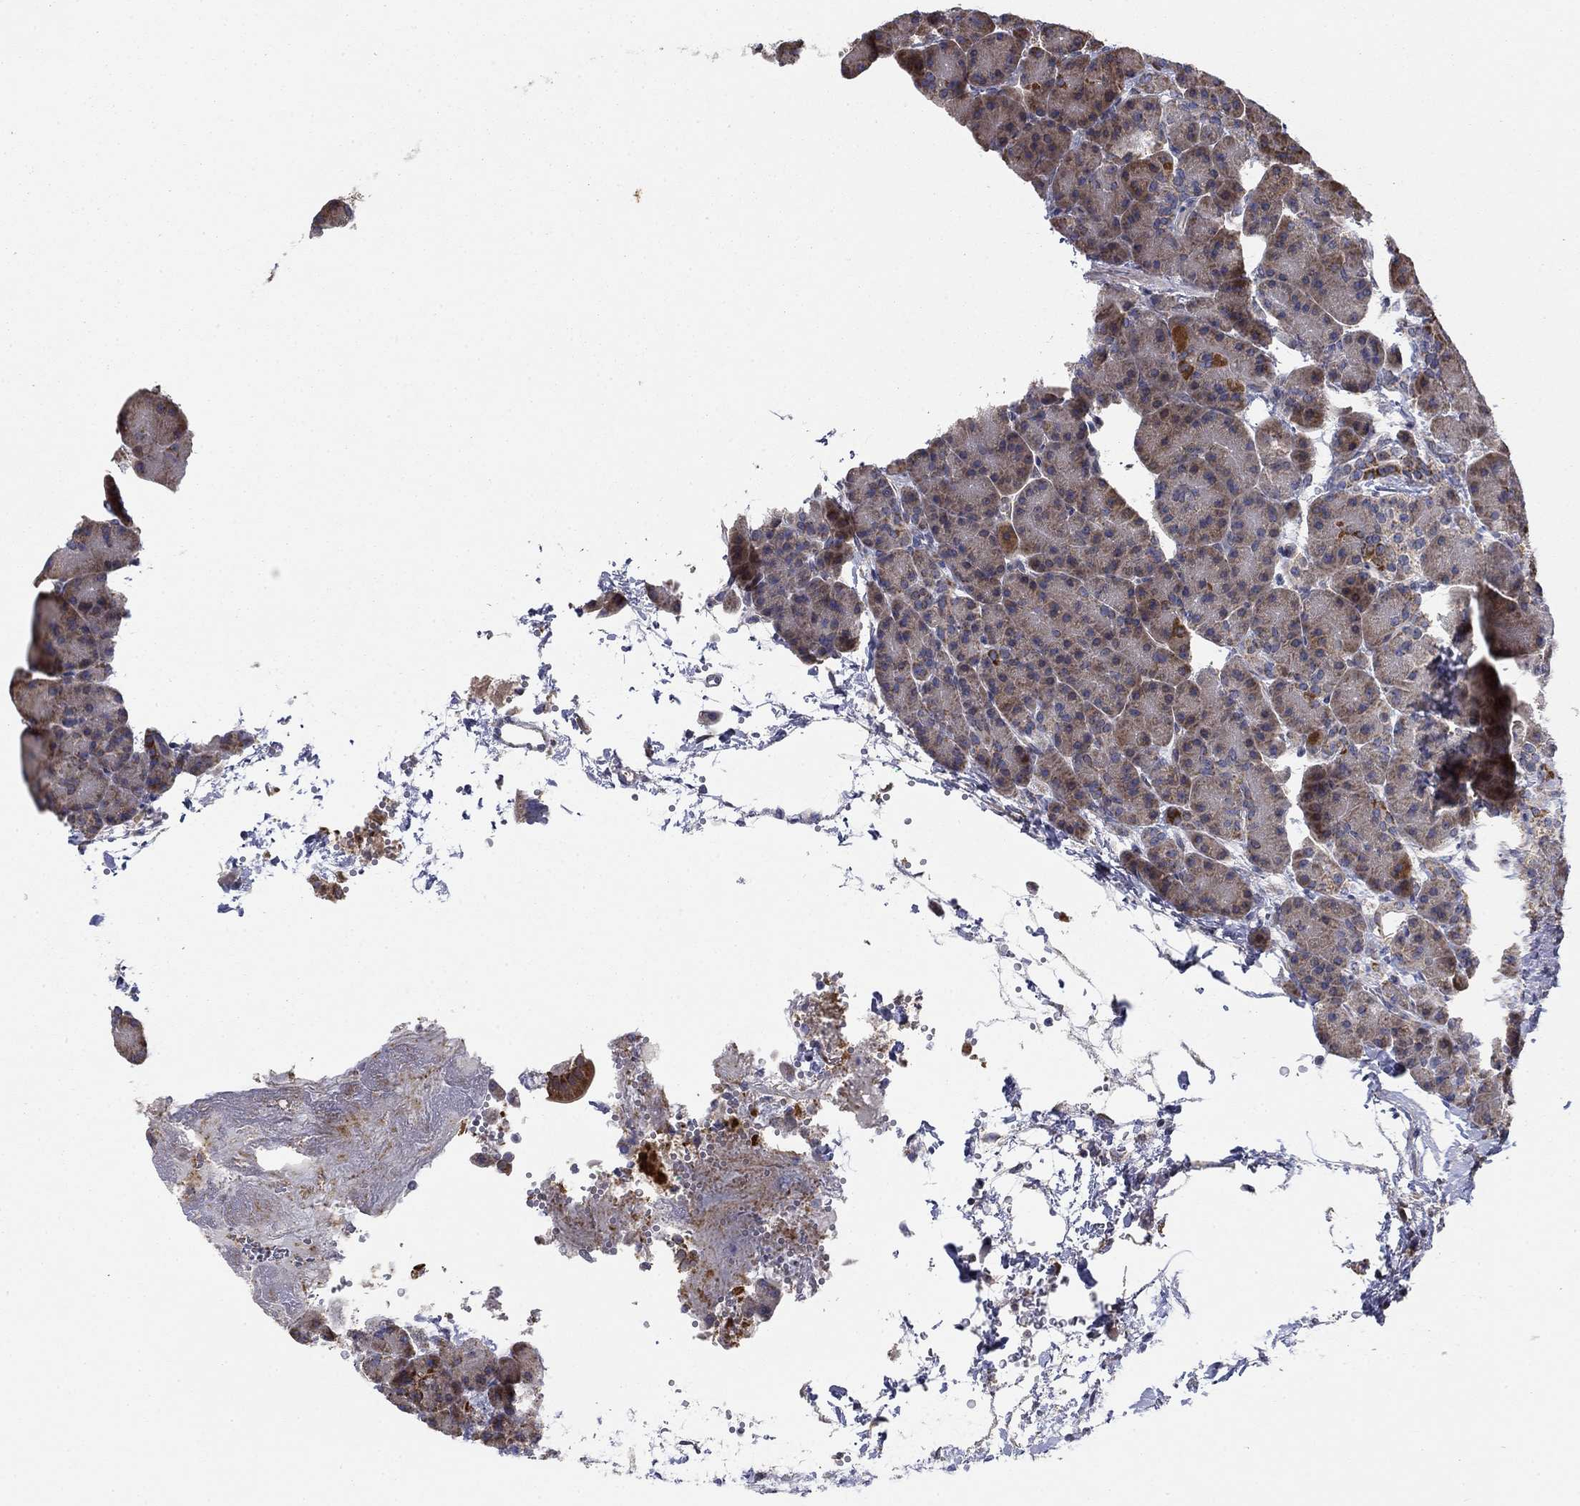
{"staining": {"intensity": "moderate", "quantity": "25%-75%", "location": "cytoplasmic/membranous"}, "tissue": "pancreas", "cell_type": "Exocrine glandular cells", "image_type": "normal", "snomed": [{"axis": "morphology", "description": "Normal tissue, NOS"}, {"axis": "topography", "description": "Pancreas"}], "caption": "The micrograph reveals a brown stain indicating the presence of a protein in the cytoplasmic/membranous of exocrine glandular cells in pancreas. Nuclei are stained in blue.", "gene": "MMAA", "patient": {"sex": "female", "age": 63}}